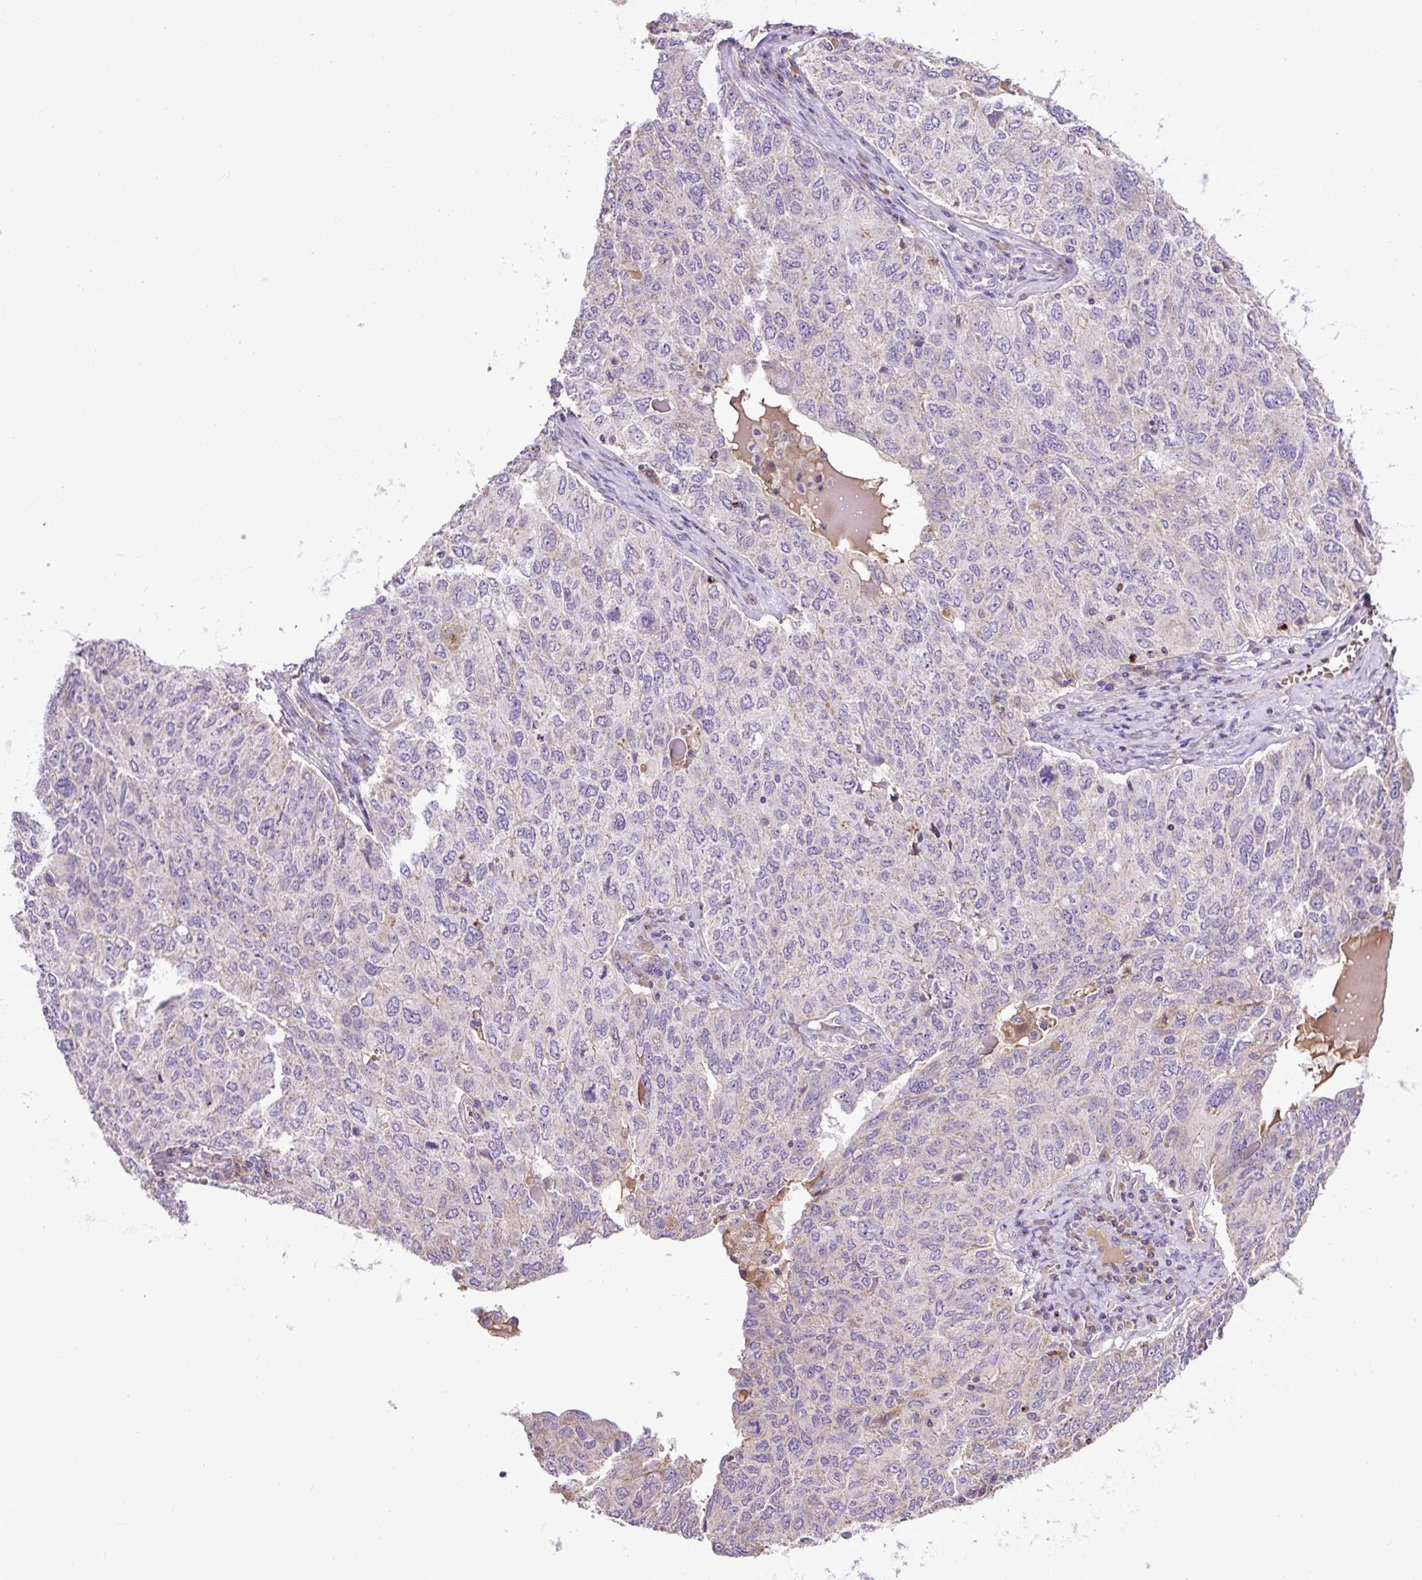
{"staining": {"intensity": "negative", "quantity": "none", "location": "none"}, "tissue": "ovarian cancer", "cell_type": "Tumor cells", "image_type": "cancer", "snomed": [{"axis": "morphology", "description": "Carcinoma, endometroid"}, {"axis": "topography", "description": "Ovary"}], "caption": "Immunohistochemistry (IHC) of ovarian cancer (endometroid carcinoma) displays no staining in tumor cells.", "gene": "CXCL13", "patient": {"sex": "female", "age": 62}}